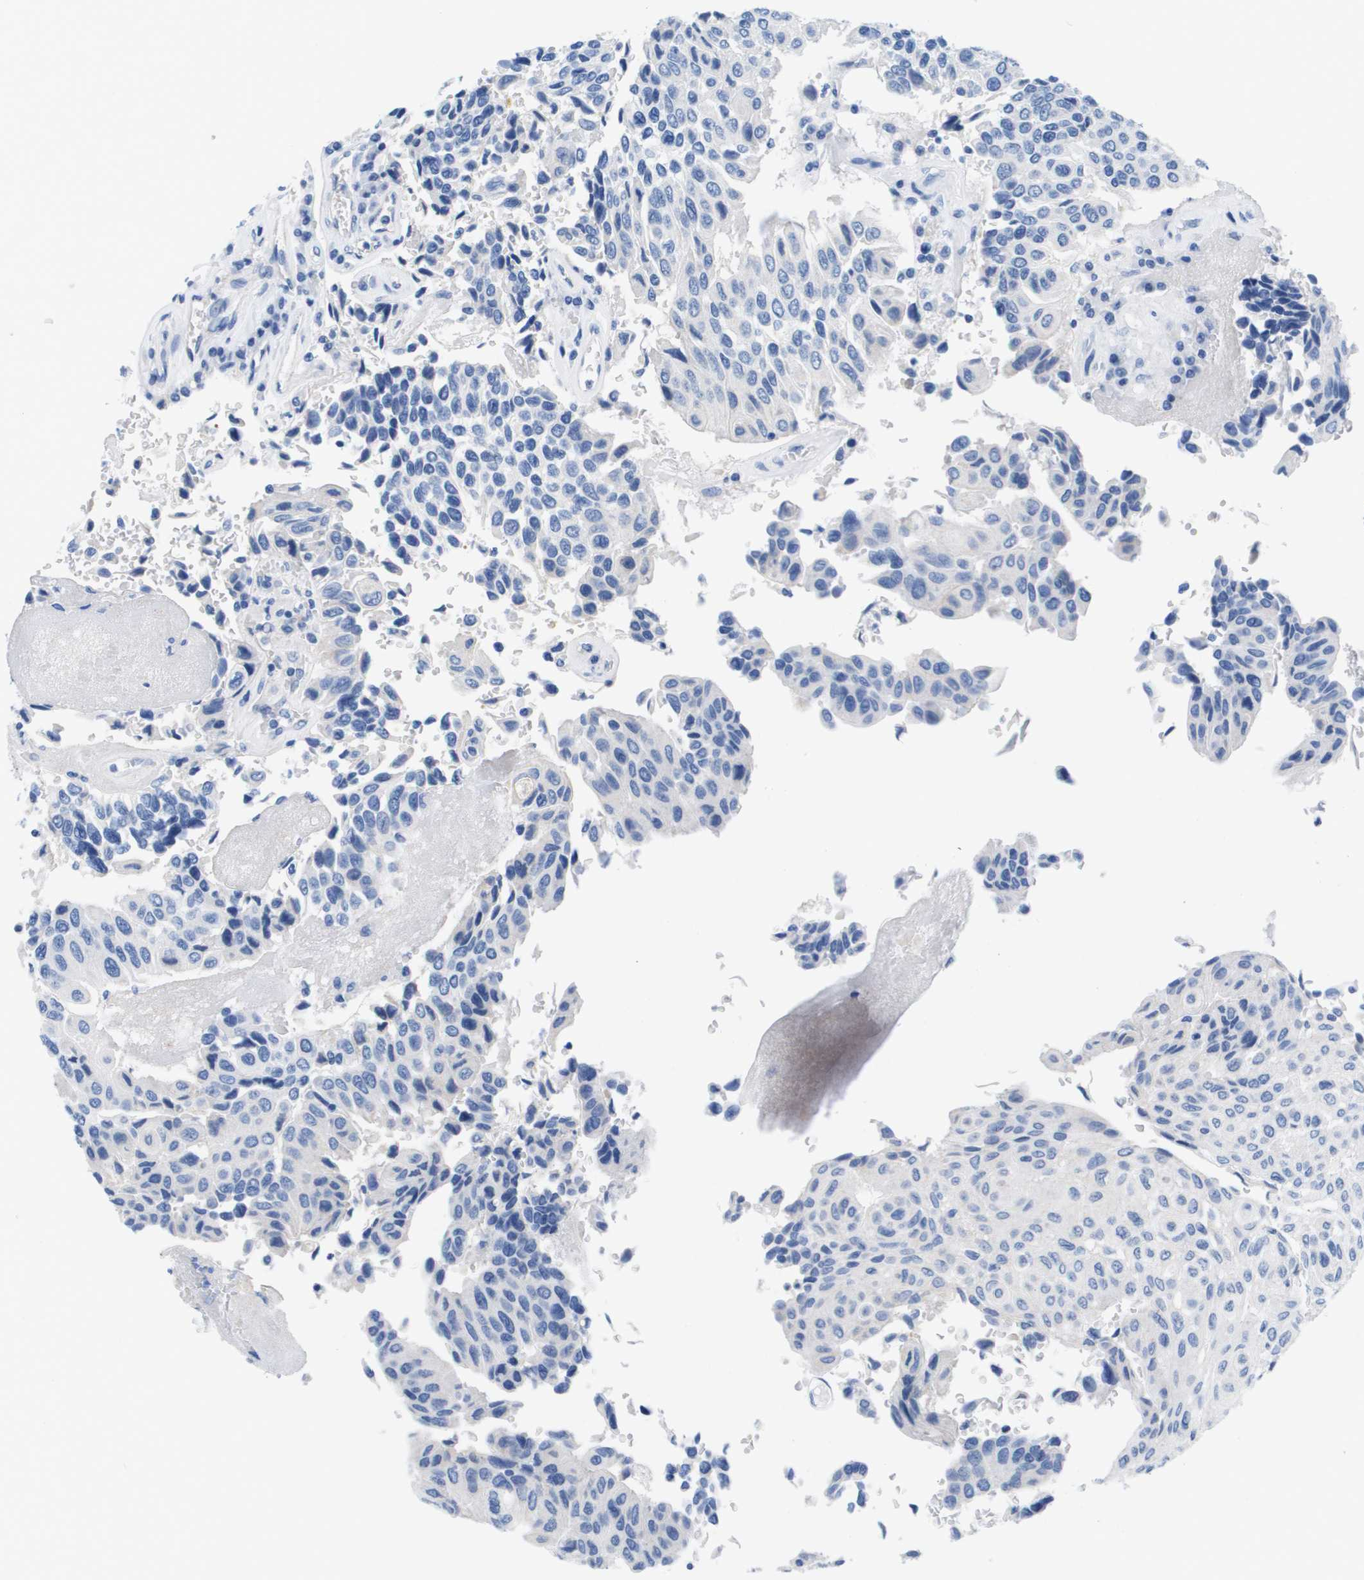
{"staining": {"intensity": "negative", "quantity": "none", "location": "none"}, "tissue": "urothelial cancer", "cell_type": "Tumor cells", "image_type": "cancer", "snomed": [{"axis": "morphology", "description": "Urothelial carcinoma, High grade"}, {"axis": "topography", "description": "Urinary bladder"}], "caption": "IHC histopathology image of urothelial cancer stained for a protein (brown), which demonstrates no positivity in tumor cells.", "gene": "APOA1", "patient": {"sex": "female", "age": 82}}